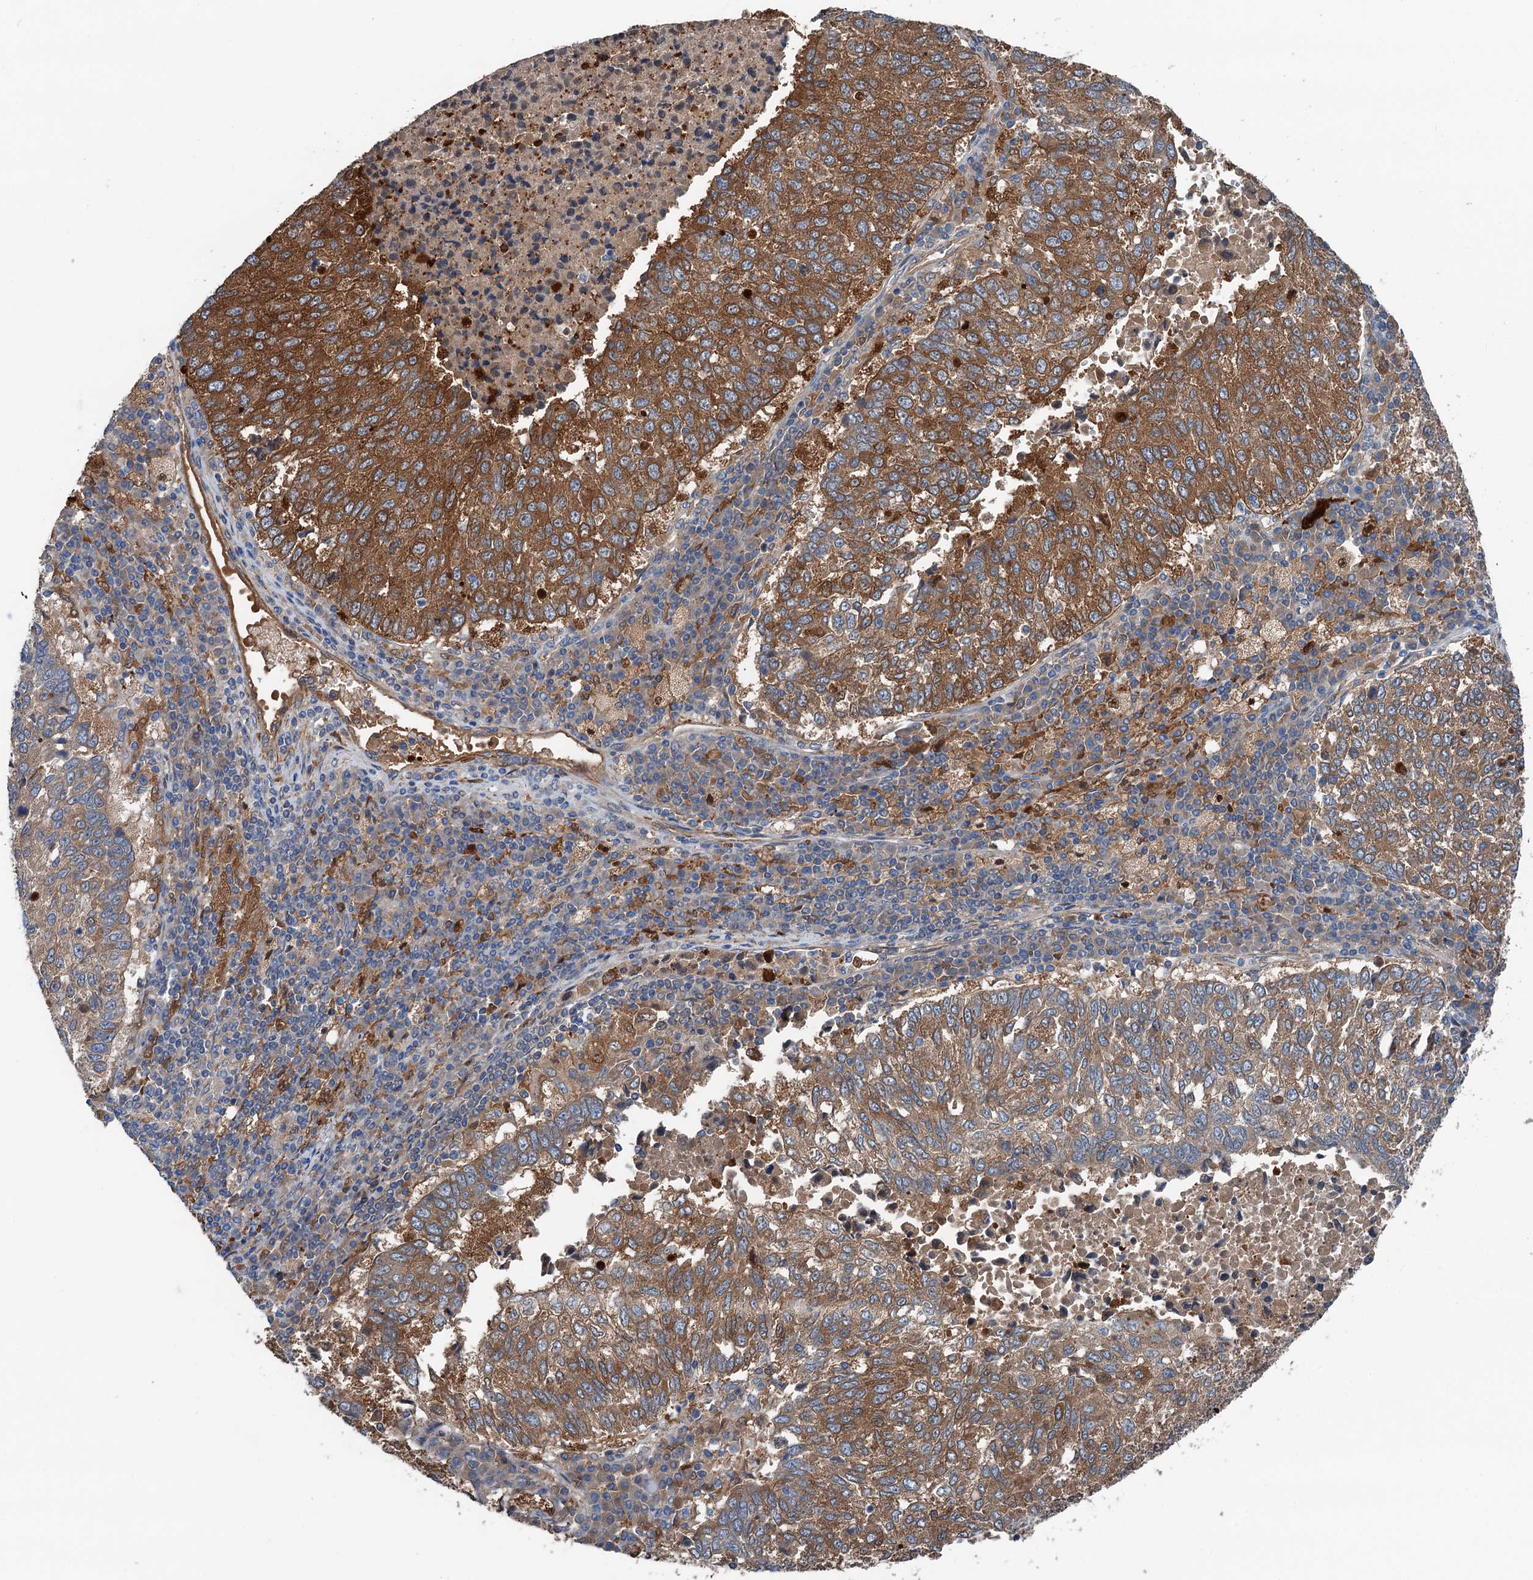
{"staining": {"intensity": "moderate", "quantity": ">75%", "location": "cytoplasmic/membranous"}, "tissue": "lung cancer", "cell_type": "Tumor cells", "image_type": "cancer", "snomed": [{"axis": "morphology", "description": "Squamous cell carcinoma, NOS"}, {"axis": "topography", "description": "Lung"}], "caption": "IHC of human lung cancer (squamous cell carcinoma) displays medium levels of moderate cytoplasmic/membranous staining in approximately >75% of tumor cells.", "gene": "CSTPP1", "patient": {"sex": "male", "age": 73}}